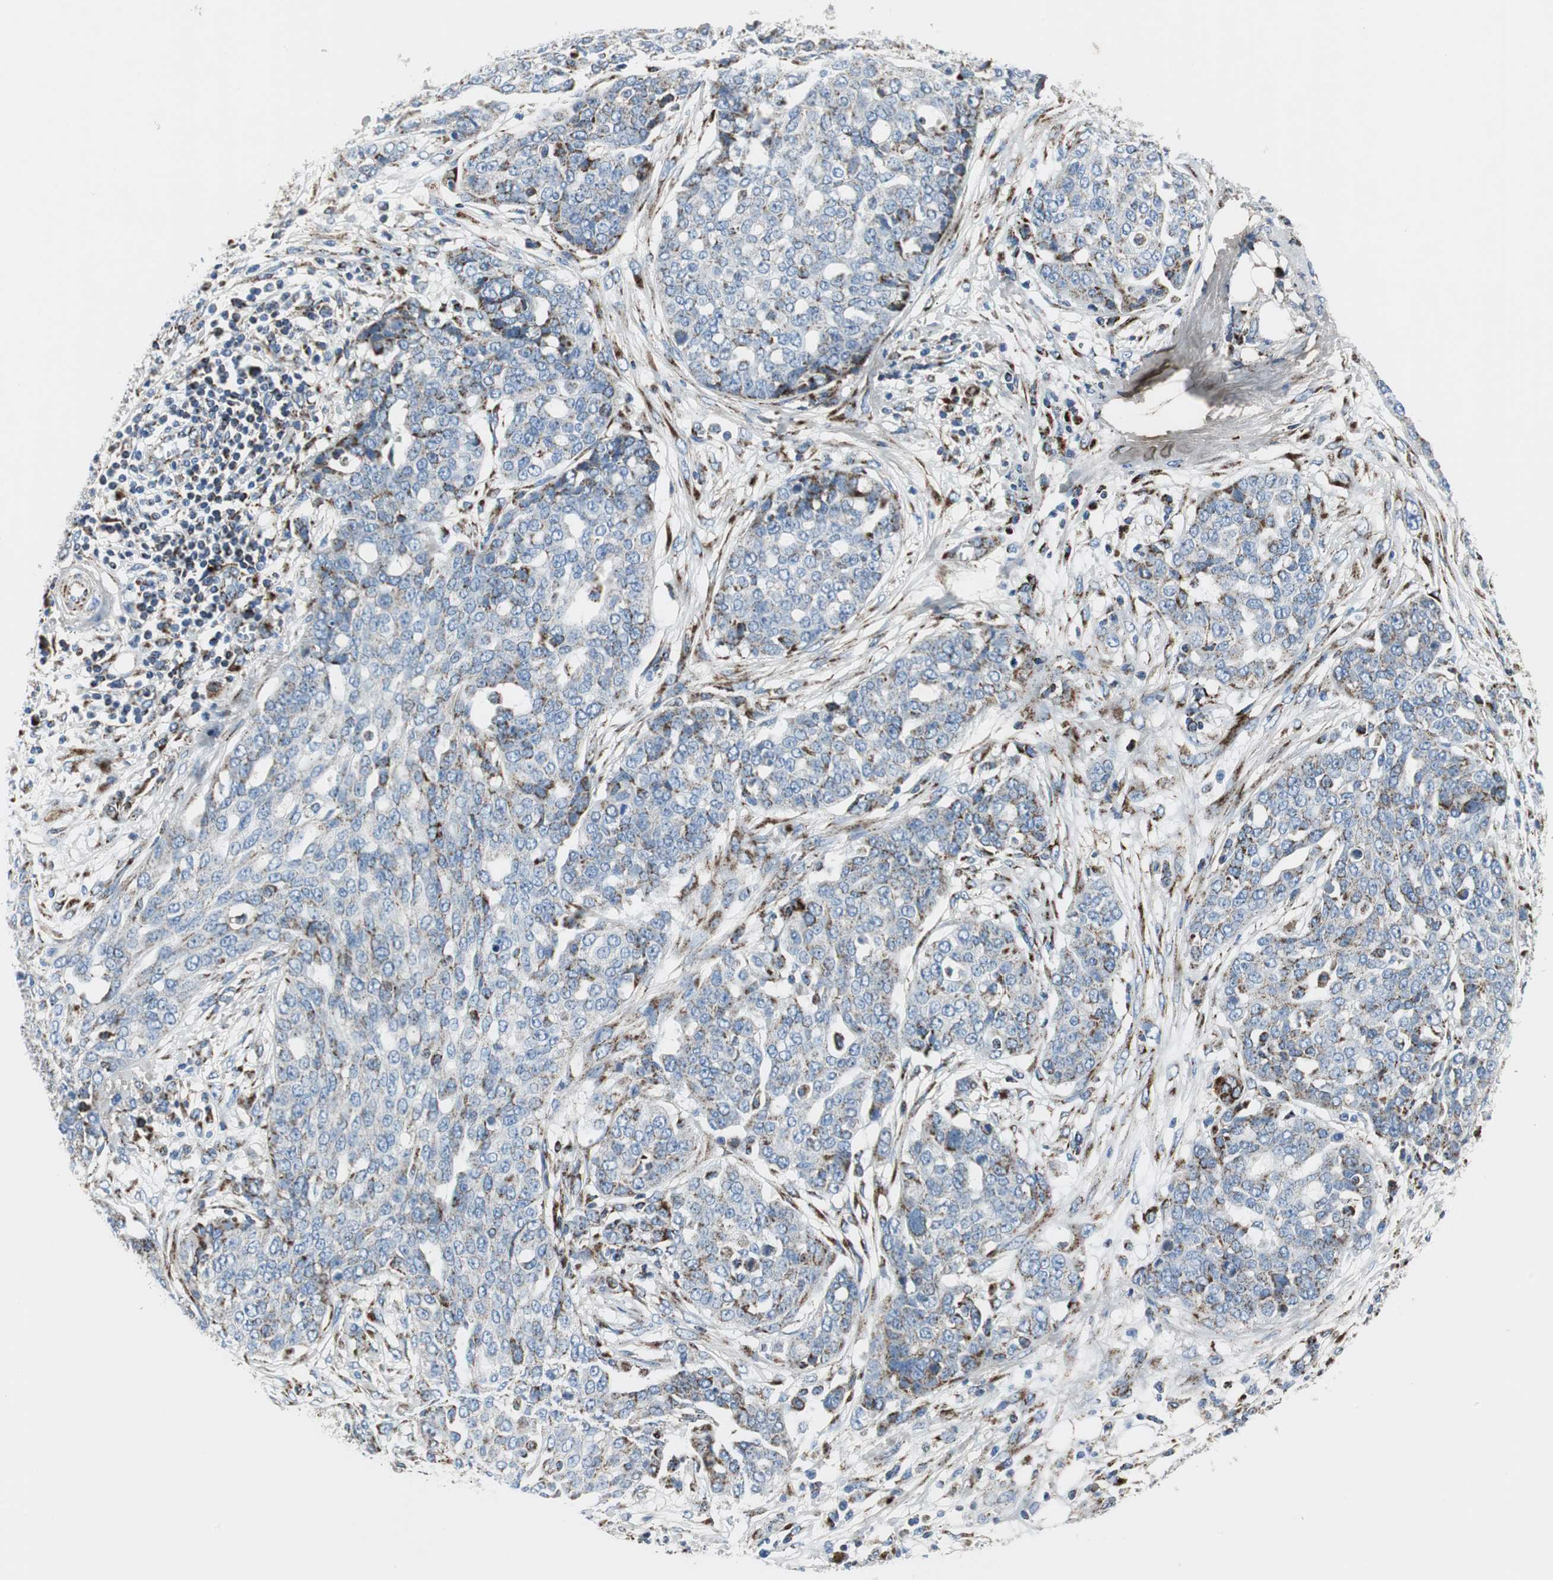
{"staining": {"intensity": "strong", "quantity": "<25%", "location": "cytoplasmic/membranous"}, "tissue": "ovarian cancer", "cell_type": "Tumor cells", "image_type": "cancer", "snomed": [{"axis": "morphology", "description": "Cystadenocarcinoma, serous, NOS"}, {"axis": "topography", "description": "Soft tissue"}, {"axis": "topography", "description": "Ovary"}], "caption": "DAB immunohistochemical staining of ovarian cancer reveals strong cytoplasmic/membranous protein expression in approximately <25% of tumor cells.", "gene": "C1QTNF7", "patient": {"sex": "female", "age": 57}}